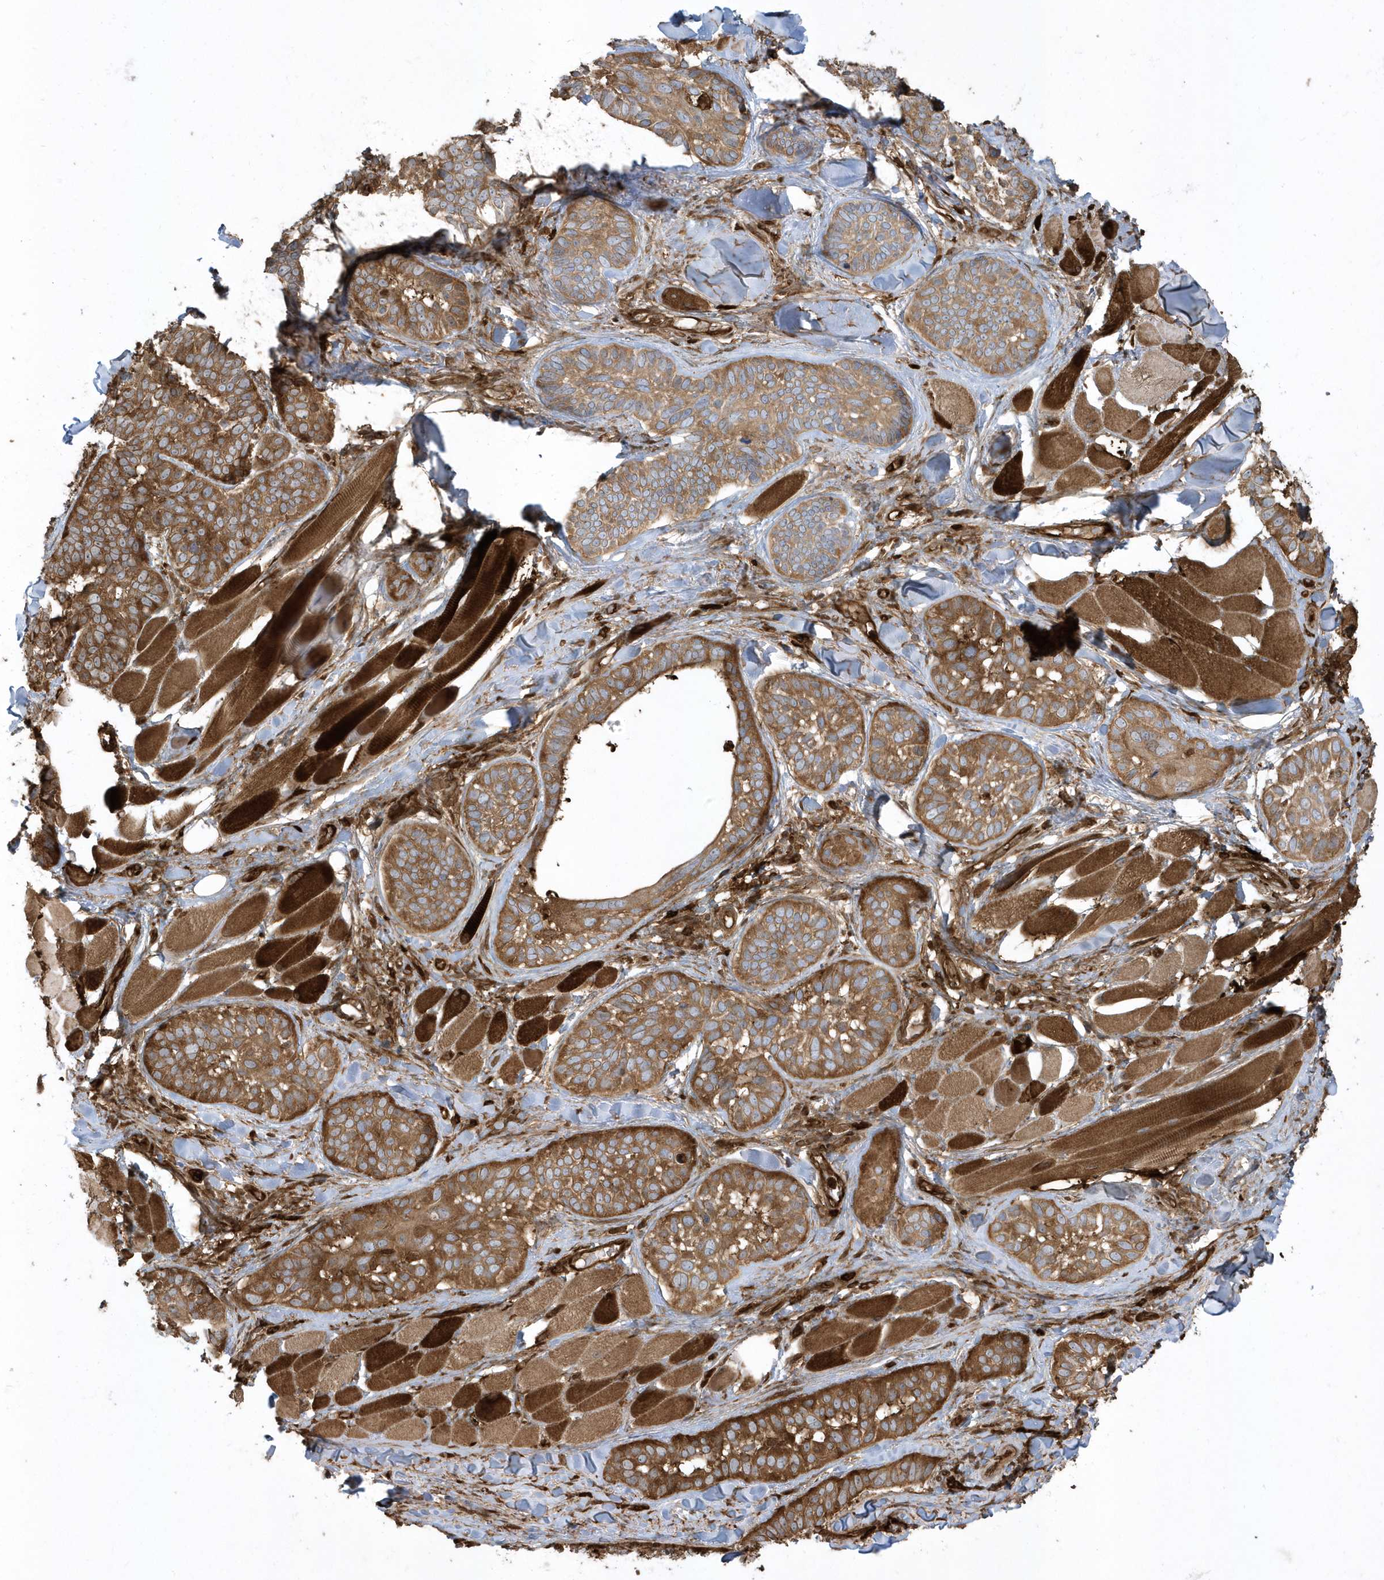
{"staining": {"intensity": "moderate", "quantity": ">75%", "location": "cytoplasmic/membranous"}, "tissue": "skin cancer", "cell_type": "Tumor cells", "image_type": "cancer", "snomed": [{"axis": "morphology", "description": "Basal cell carcinoma"}, {"axis": "topography", "description": "Skin"}], "caption": "IHC of human skin cancer (basal cell carcinoma) displays medium levels of moderate cytoplasmic/membranous positivity in approximately >75% of tumor cells. (DAB = brown stain, brightfield microscopy at high magnification).", "gene": "CLCN6", "patient": {"sex": "male", "age": 62}}